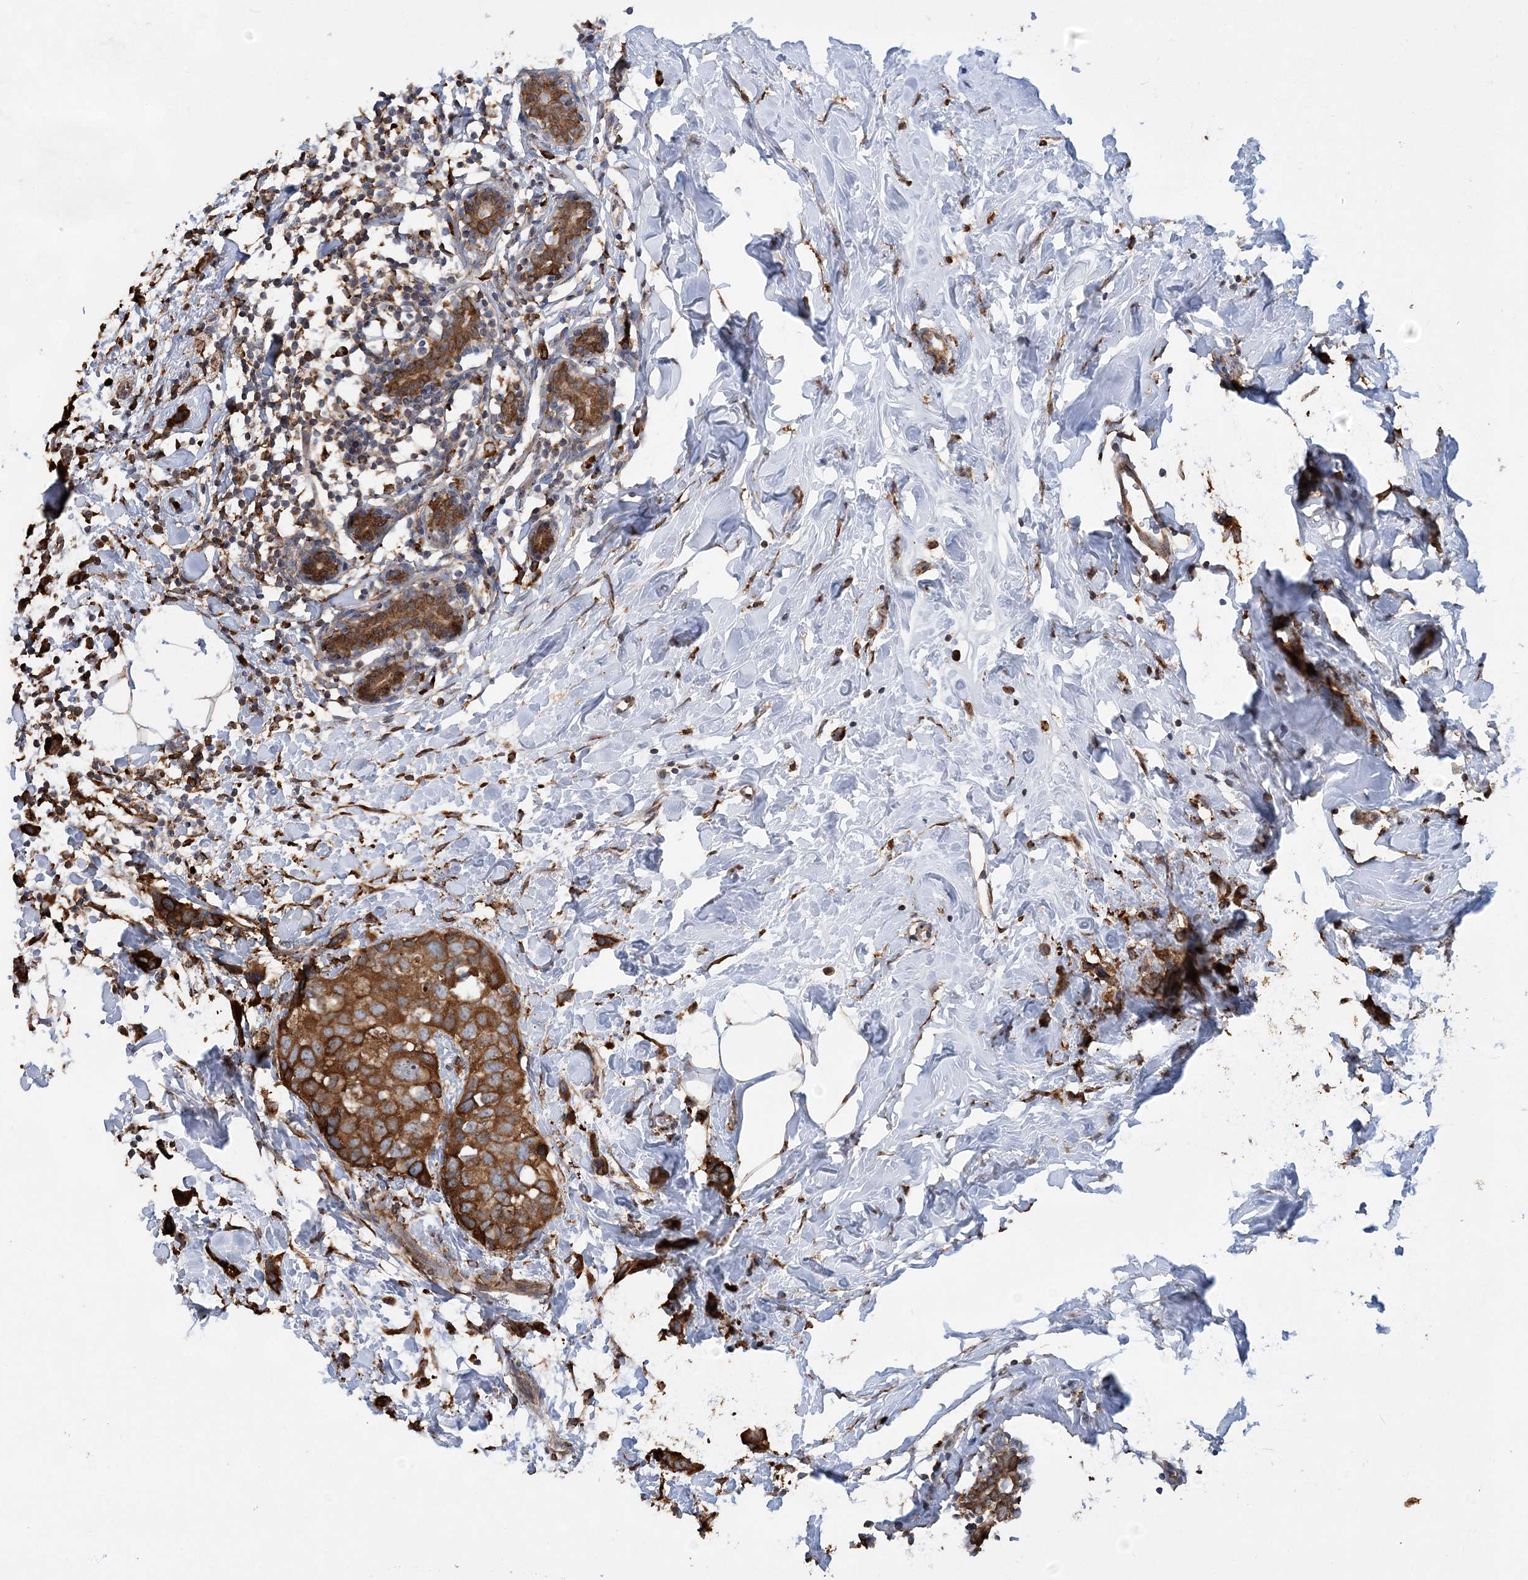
{"staining": {"intensity": "strong", "quantity": ">75%", "location": "cytoplasmic/membranous"}, "tissue": "breast cancer", "cell_type": "Tumor cells", "image_type": "cancer", "snomed": [{"axis": "morphology", "description": "Normal tissue, NOS"}, {"axis": "morphology", "description": "Duct carcinoma"}, {"axis": "topography", "description": "Breast"}], "caption": "Strong cytoplasmic/membranous staining is present in approximately >75% of tumor cells in infiltrating ductal carcinoma (breast). The protein is shown in brown color, while the nuclei are stained blue.", "gene": "WDR12", "patient": {"sex": "female", "age": 50}}